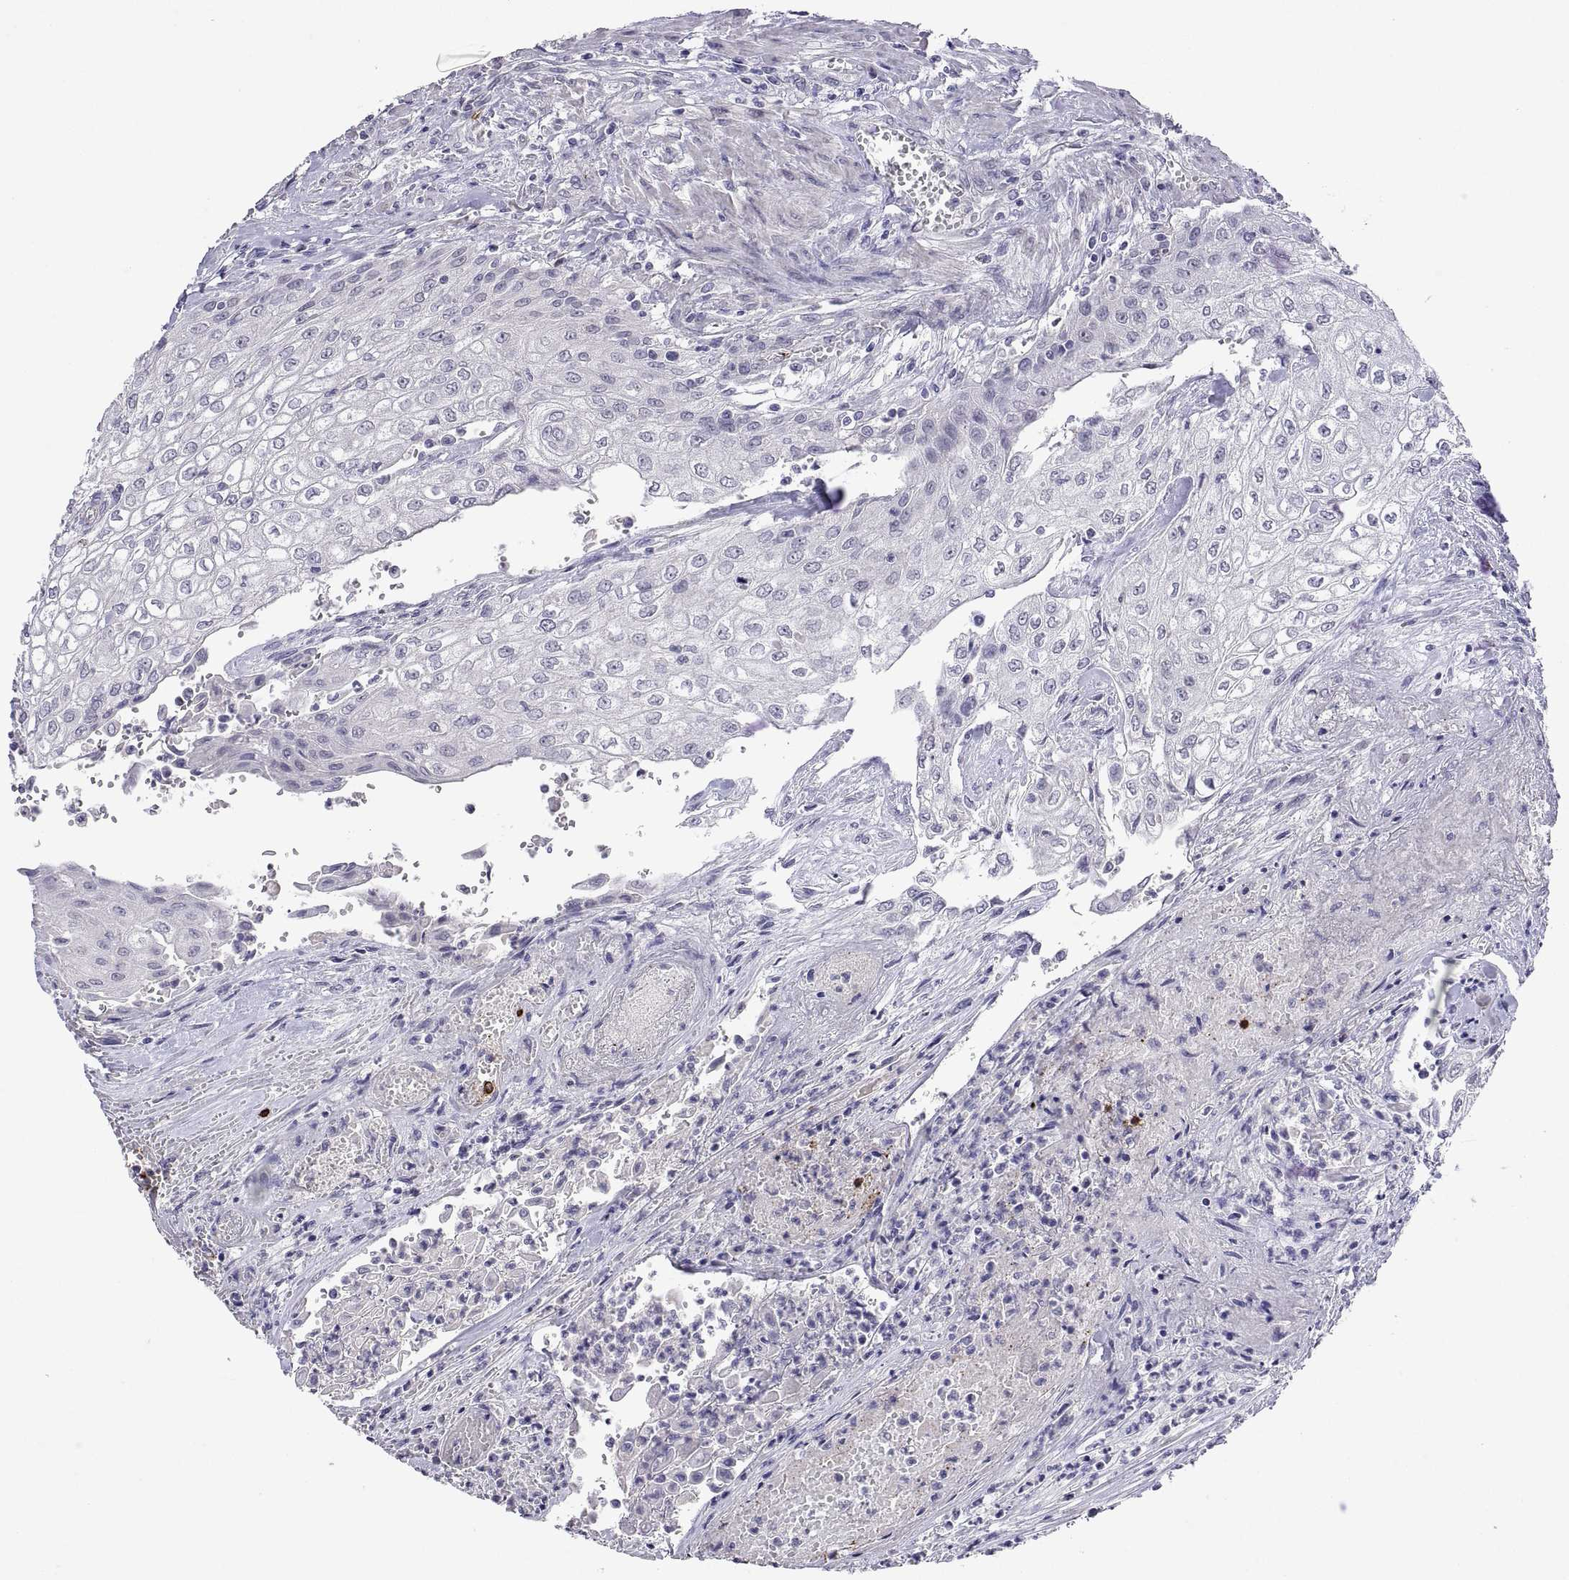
{"staining": {"intensity": "negative", "quantity": "none", "location": "none"}, "tissue": "urothelial cancer", "cell_type": "Tumor cells", "image_type": "cancer", "snomed": [{"axis": "morphology", "description": "Urothelial carcinoma, High grade"}, {"axis": "topography", "description": "Urinary bladder"}], "caption": "Tumor cells are negative for protein expression in human urothelial cancer.", "gene": "MS4A1", "patient": {"sex": "male", "age": 62}}